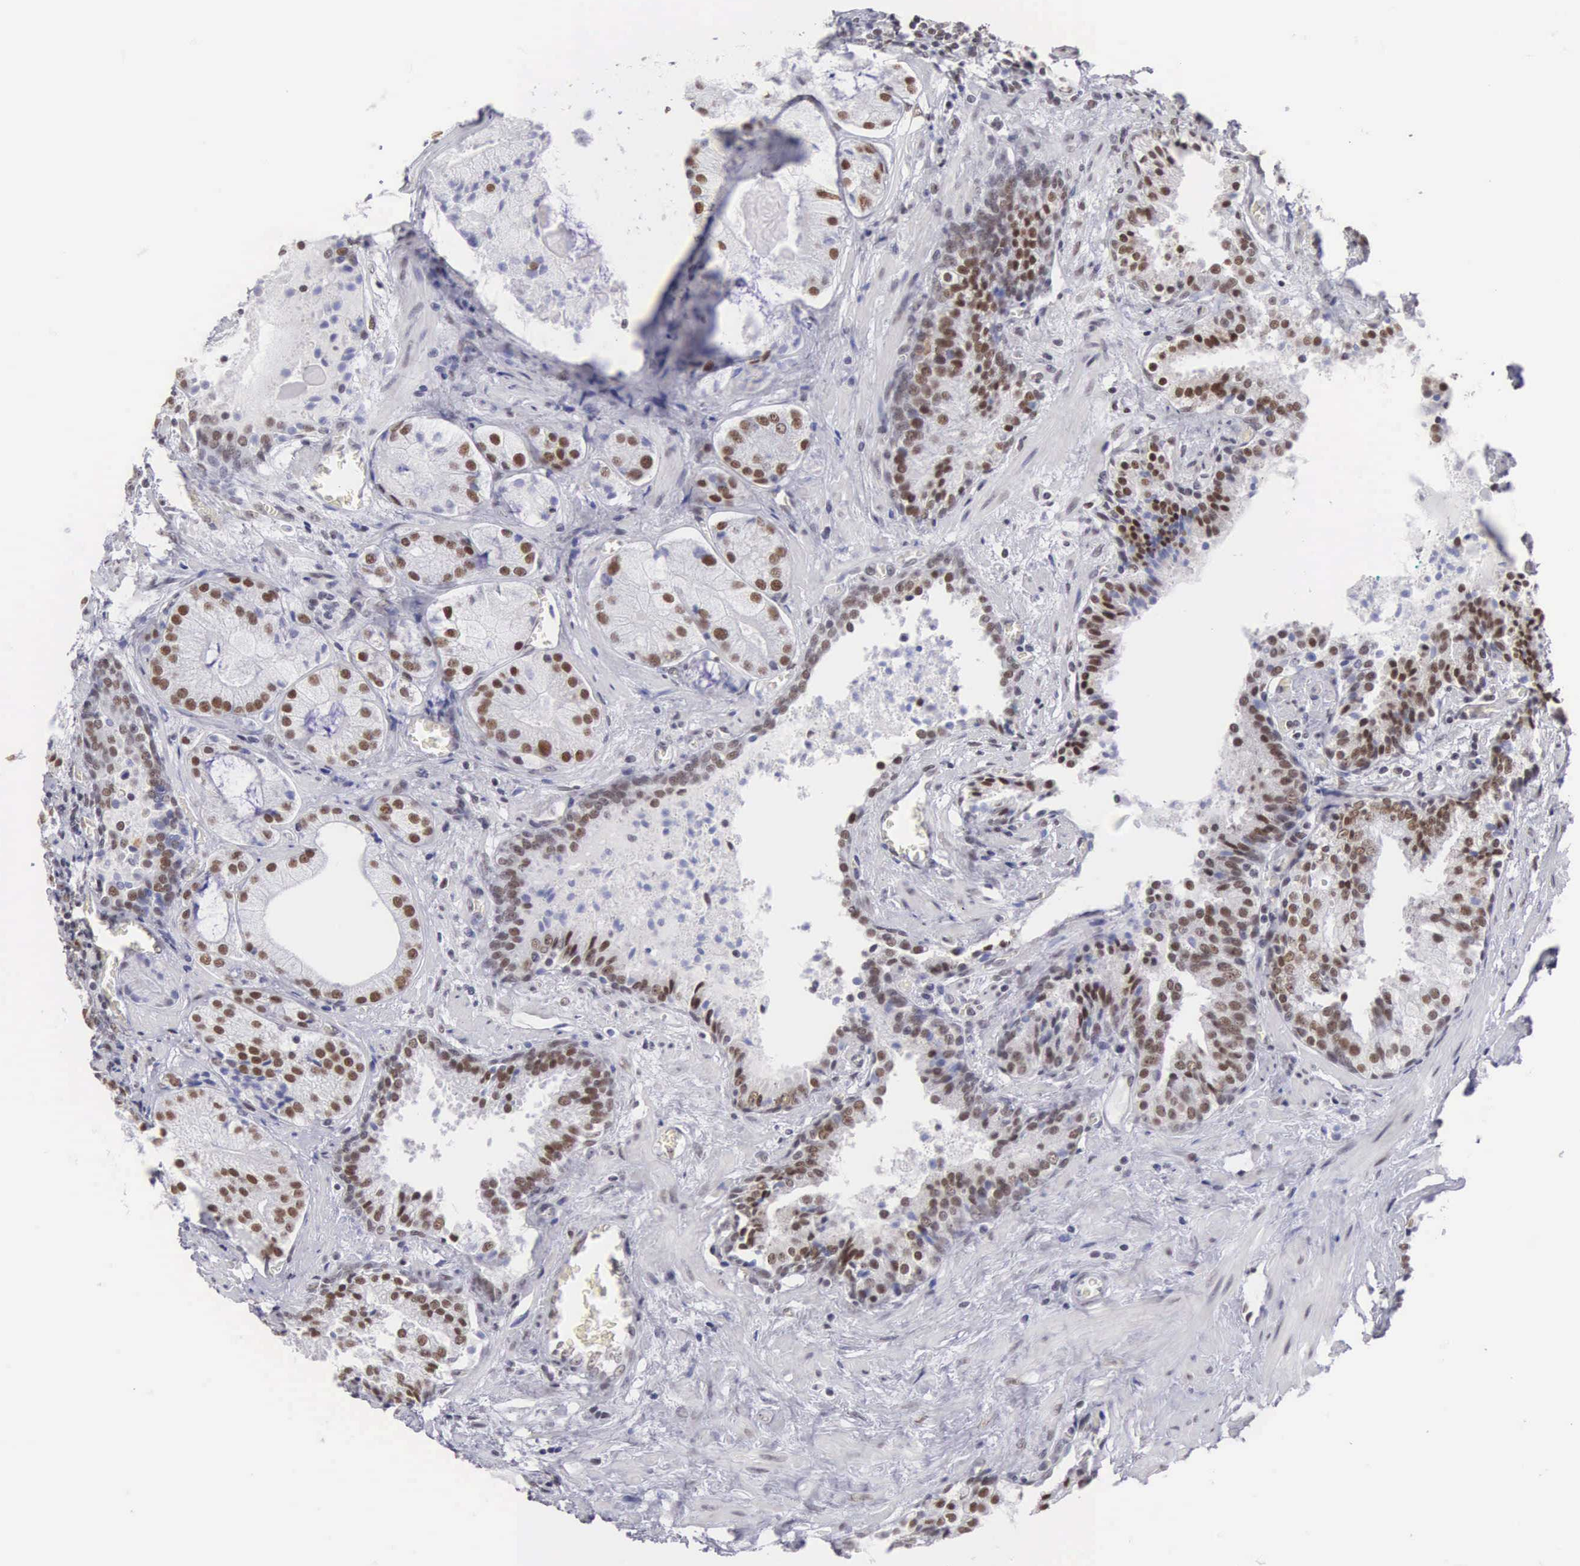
{"staining": {"intensity": "strong", "quantity": ">75%", "location": "nuclear"}, "tissue": "prostate cancer", "cell_type": "Tumor cells", "image_type": "cancer", "snomed": [{"axis": "morphology", "description": "Adenocarcinoma, Medium grade"}, {"axis": "topography", "description": "Prostate"}], "caption": "Immunohistochemical staining of prostate cancer (medium-grade adenocarcinoma) exhibits high levels of strong nuclear positivity in about >75% of tumor cells.", "gene": "CSTF2", "patient": {"sex": "male", "age": 70}}